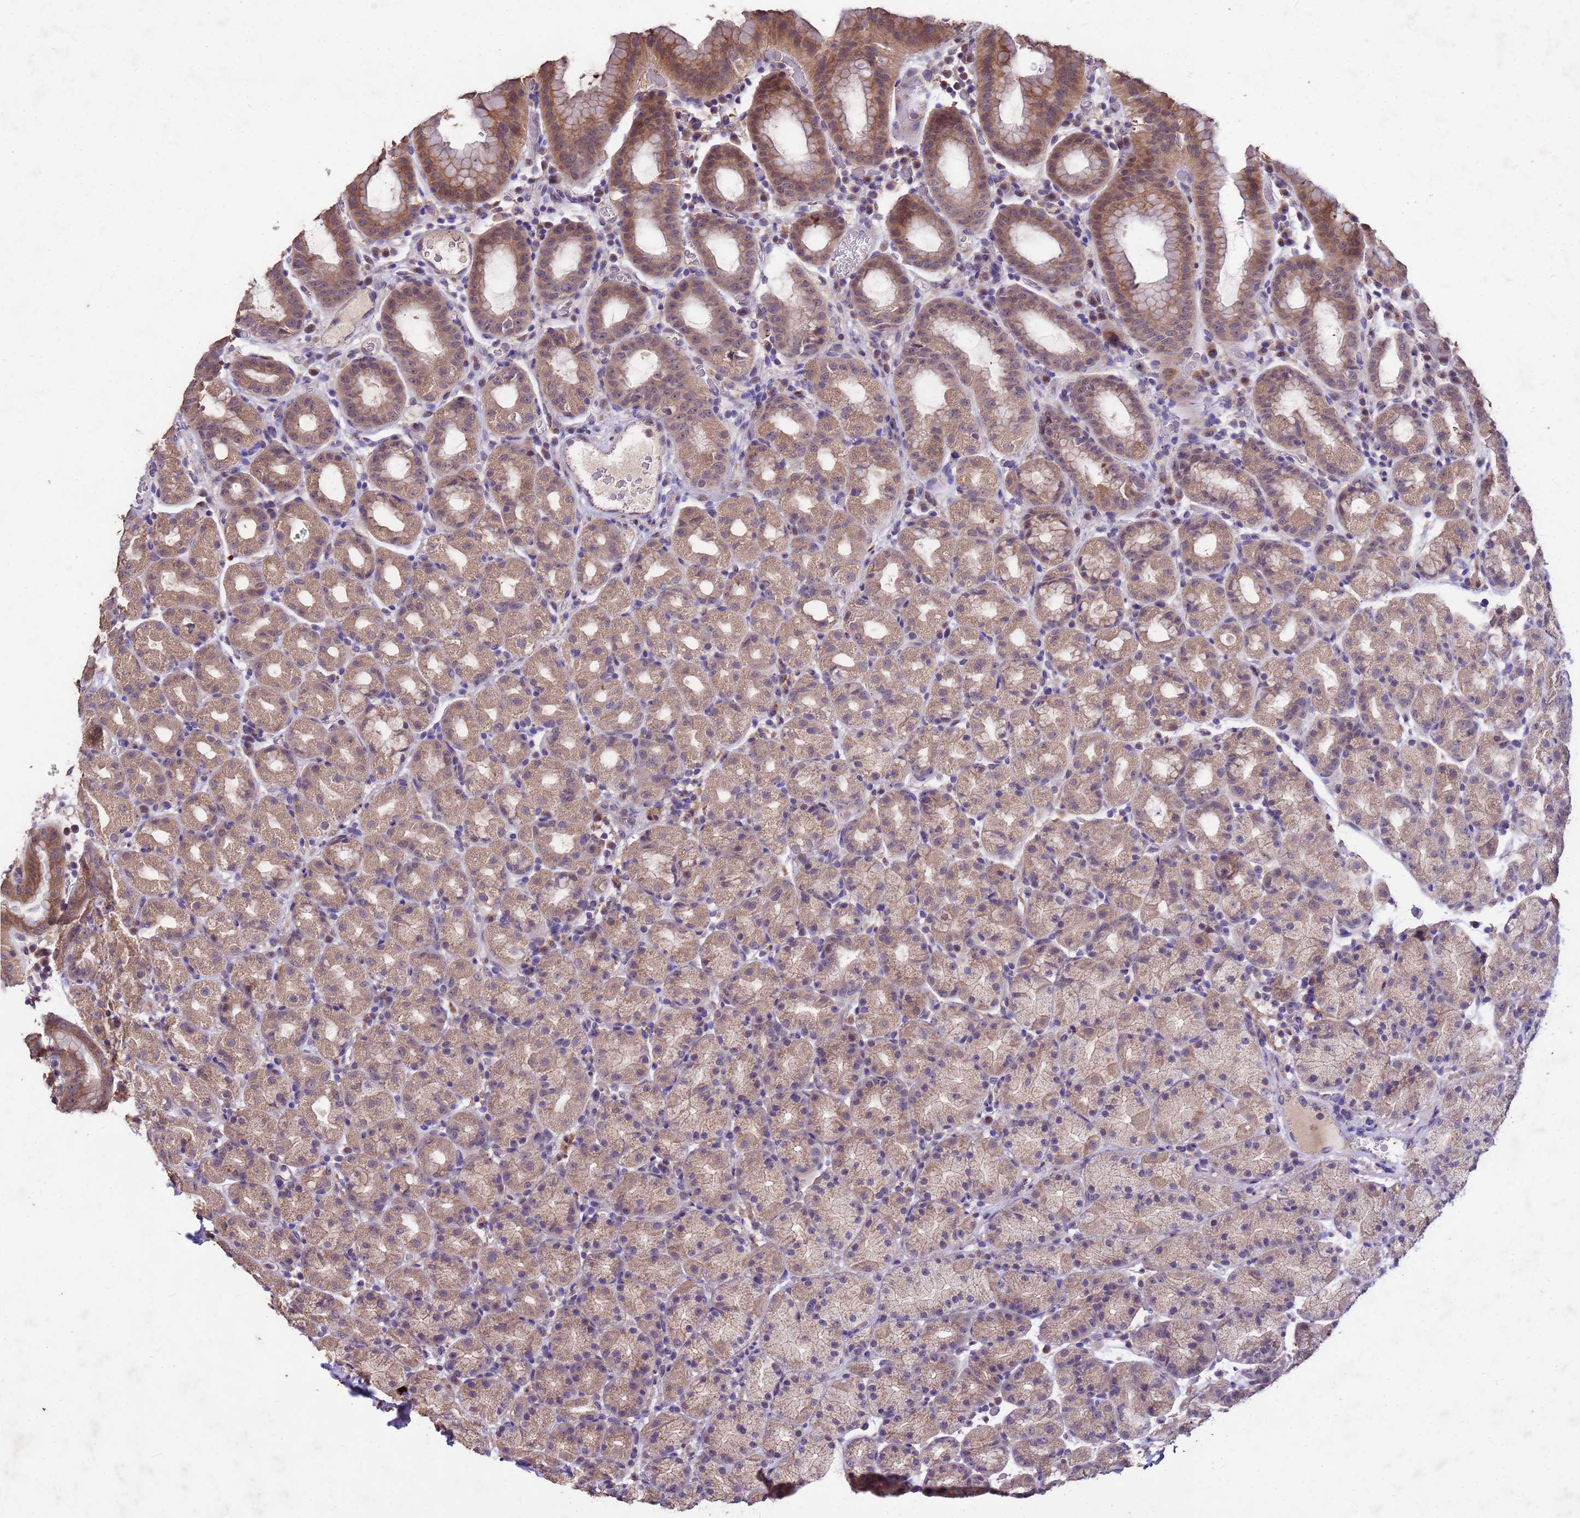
{"staining": {"intensity": "moderate", "quantity": ">75%", "location": "cytoplasmic/membranous"}, "tissue": "stomach", "cell_type": "Glandular cells", "image_type": "normal", "snomed": [{"axis": "morphology", "description": "Normal tissue, NOS"}, {"axis": "topography", "description": "Stomach, upper"}, {"axis": "topography", "description": "Stomach, lower"}, {"axis": "topography", "description": "Small intestine"}], "caption": "The histopathology image exhibits staining of unremarkable stomach, revealing moderate cytoplasmic/membranous protein positivity (brown color) within glandular cells. (brown staining indicates protein expression, while blue staining denotes nuclei).", "gene": "TOR4A", "patient": {"sex": "male", "age": 68}}